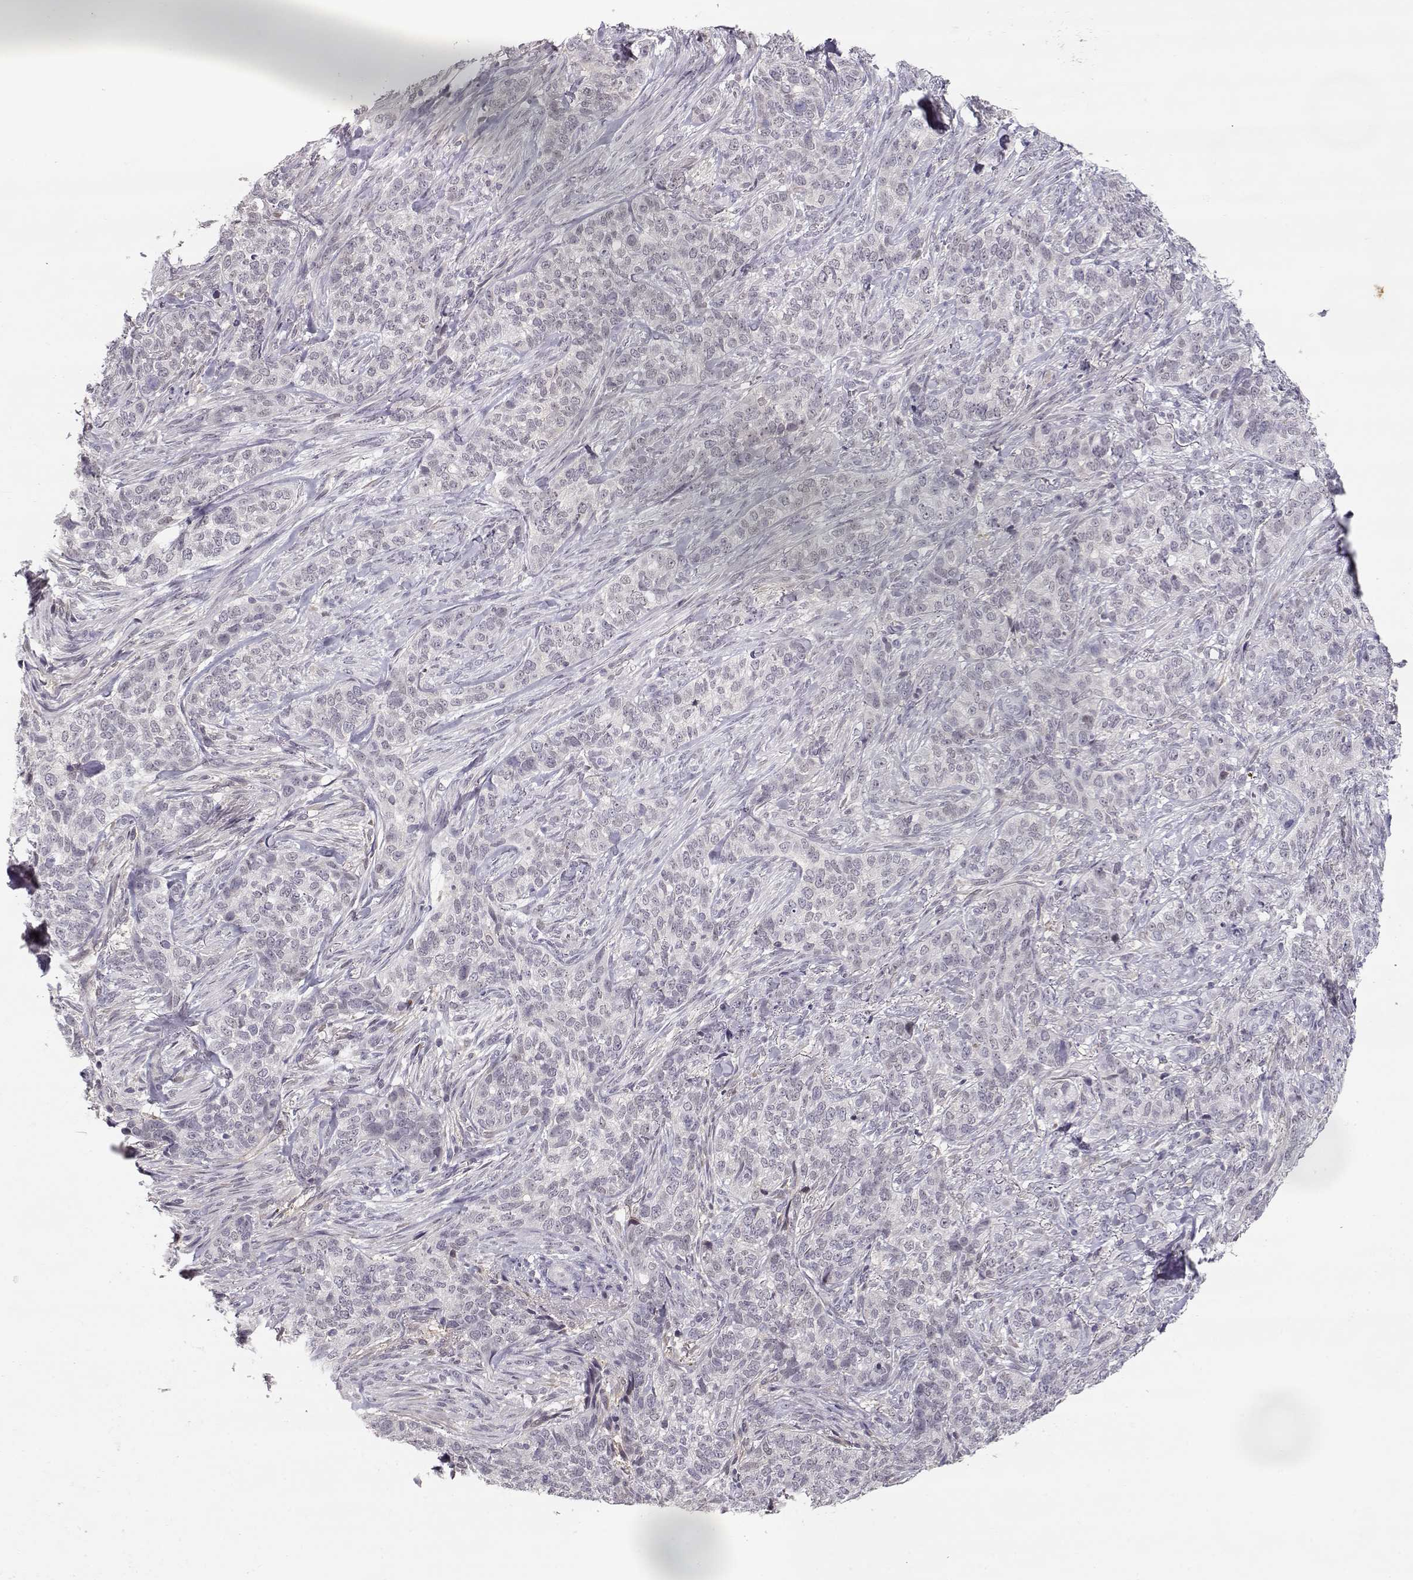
{"staining": {"intensity": "negative", "quantity": "none", "location": "none"}, "tissue": "skin cancer", "cell_type": "Tumor cells", "image_type": "cancer", "snomed": [{"axis": "morphology", "description": "Basal cell carcinoma"}, {"axis": "topography", "description": "Skin"}], "caption": "Image shows no protein expression in tumor cells of basal cell carcinoma (skin) tissue.", "gene": "TEPP", "patient": {"sex": "female", "age": 69}}